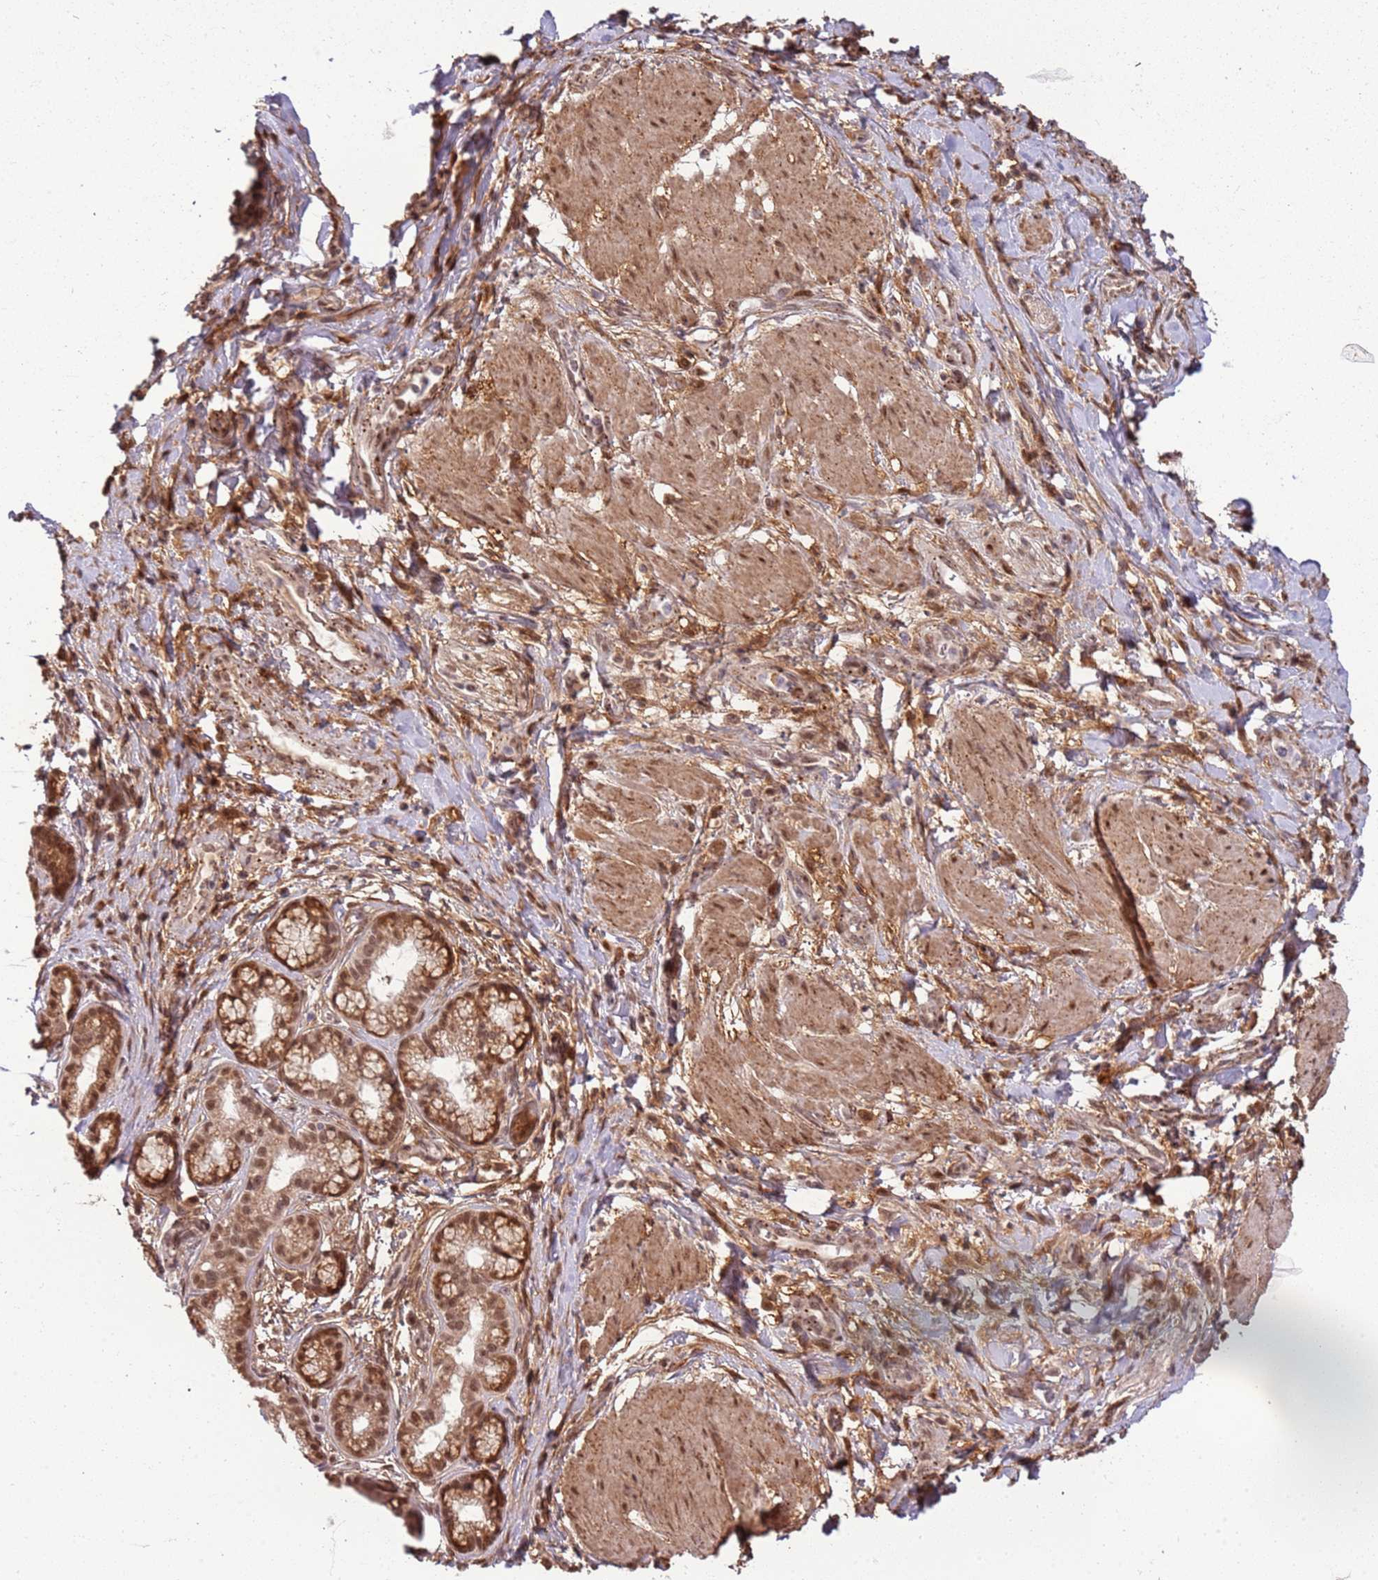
{"staining": {"intensity": "moderate", "quantity": ">75%", "location": "cytoplasmic/membranous,nuclear"}, "tissue": "pancreatic cancer", "cell_type": "Tumor cells", "image_type": "cancer", "snomed": [{"axis": "morphology", "description": "Adenocarcinoma, NOS"}, {"axis": "topography", "description": "Pancreas"}], "caption": "Immunohistochemistry image of neoplastic tissue: pancreatic cancer stained using immunohistochemistry exhibits medium levels of moderate protein expression localized specifically in the cytoplasmic/membranous and nuclear of tumor cells, appearing as a cytoplasmic/membranous and nuclear brown color.", "gene": "POLR3H", "patient": {"sex": "male", "age": 72}}